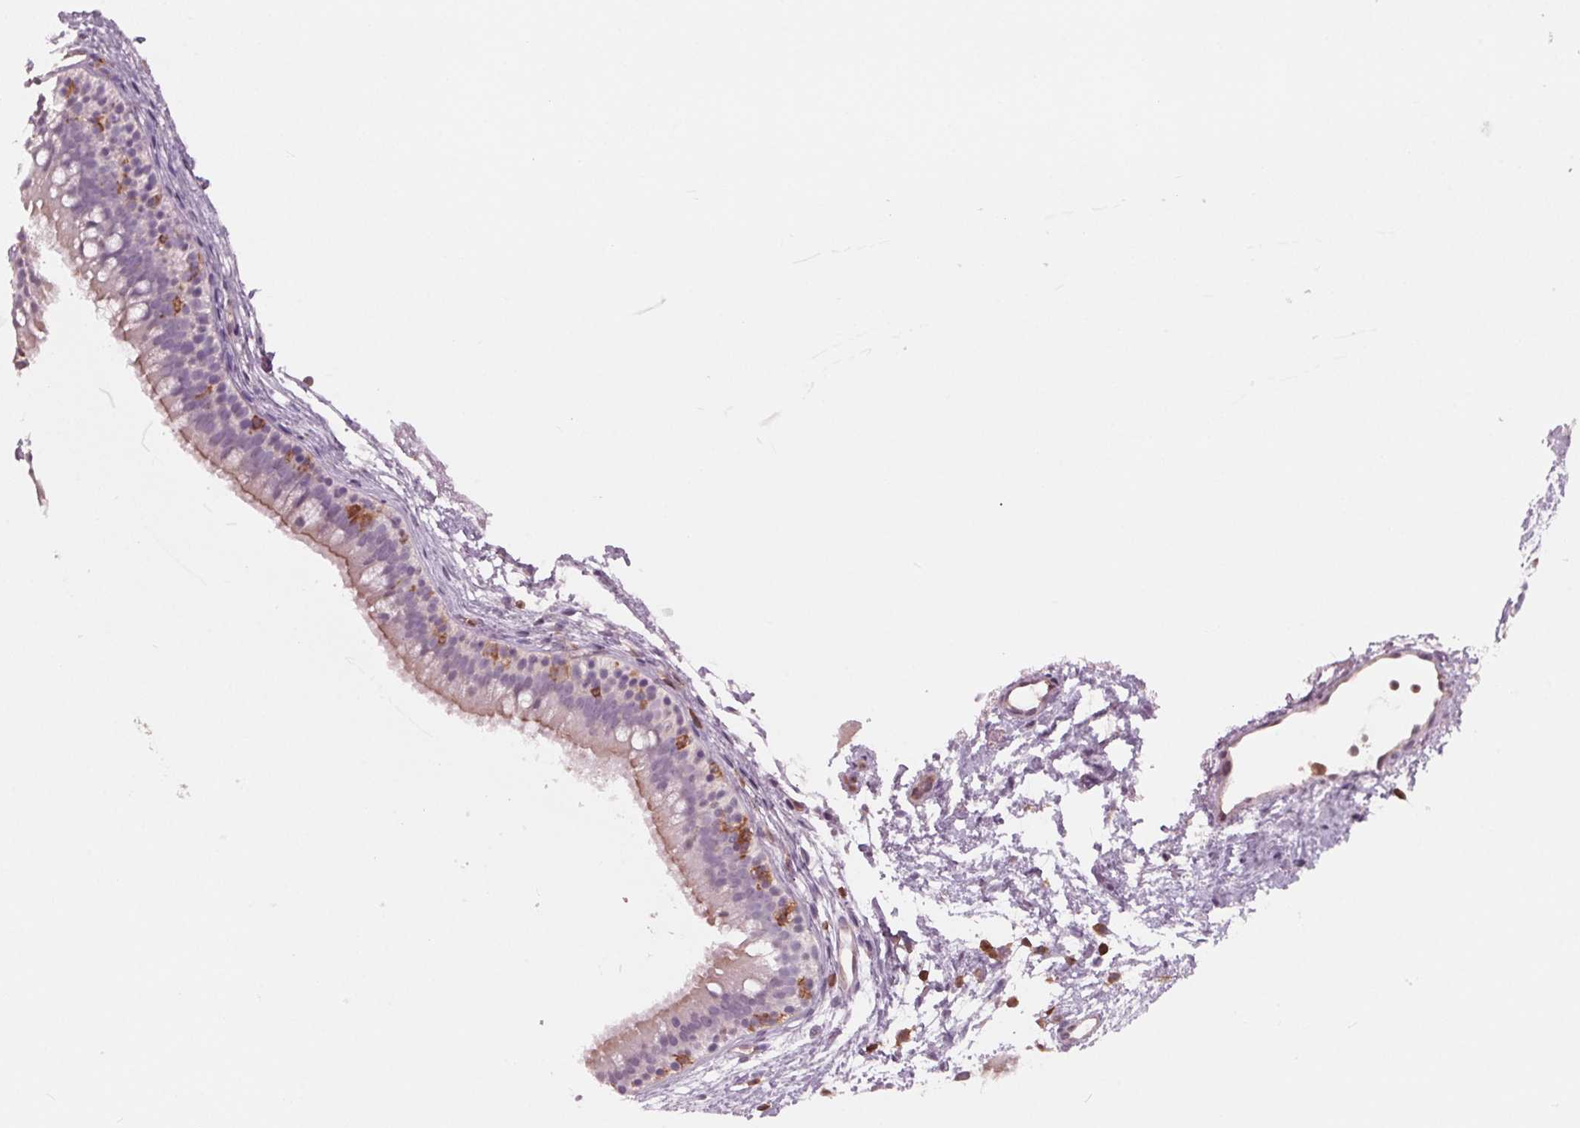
{"staining": {"intensity": "moderate", "quantity": "25%-75%", "location": "cytoplasmic/membranous"}, "tissue": "nasopharynx", "cell_type": "Respiratory epithelial cells", "image_type": "normal", "snomed": [{"axis": "morphology", "description": "Normal tissue, NOS"}, {"axis": "topography", "description": "Nasopharynx"}], "caption": "A brown stain highlights moderate cytoplasmic/membranous expression of a protein in respiratory epithelial cells of unremarkable human nasopharynx. (IHC, brightfield microscopy, high magnification).", "gene": "ARHGAP25", "patient": {"sex": "male", "age": 58}}